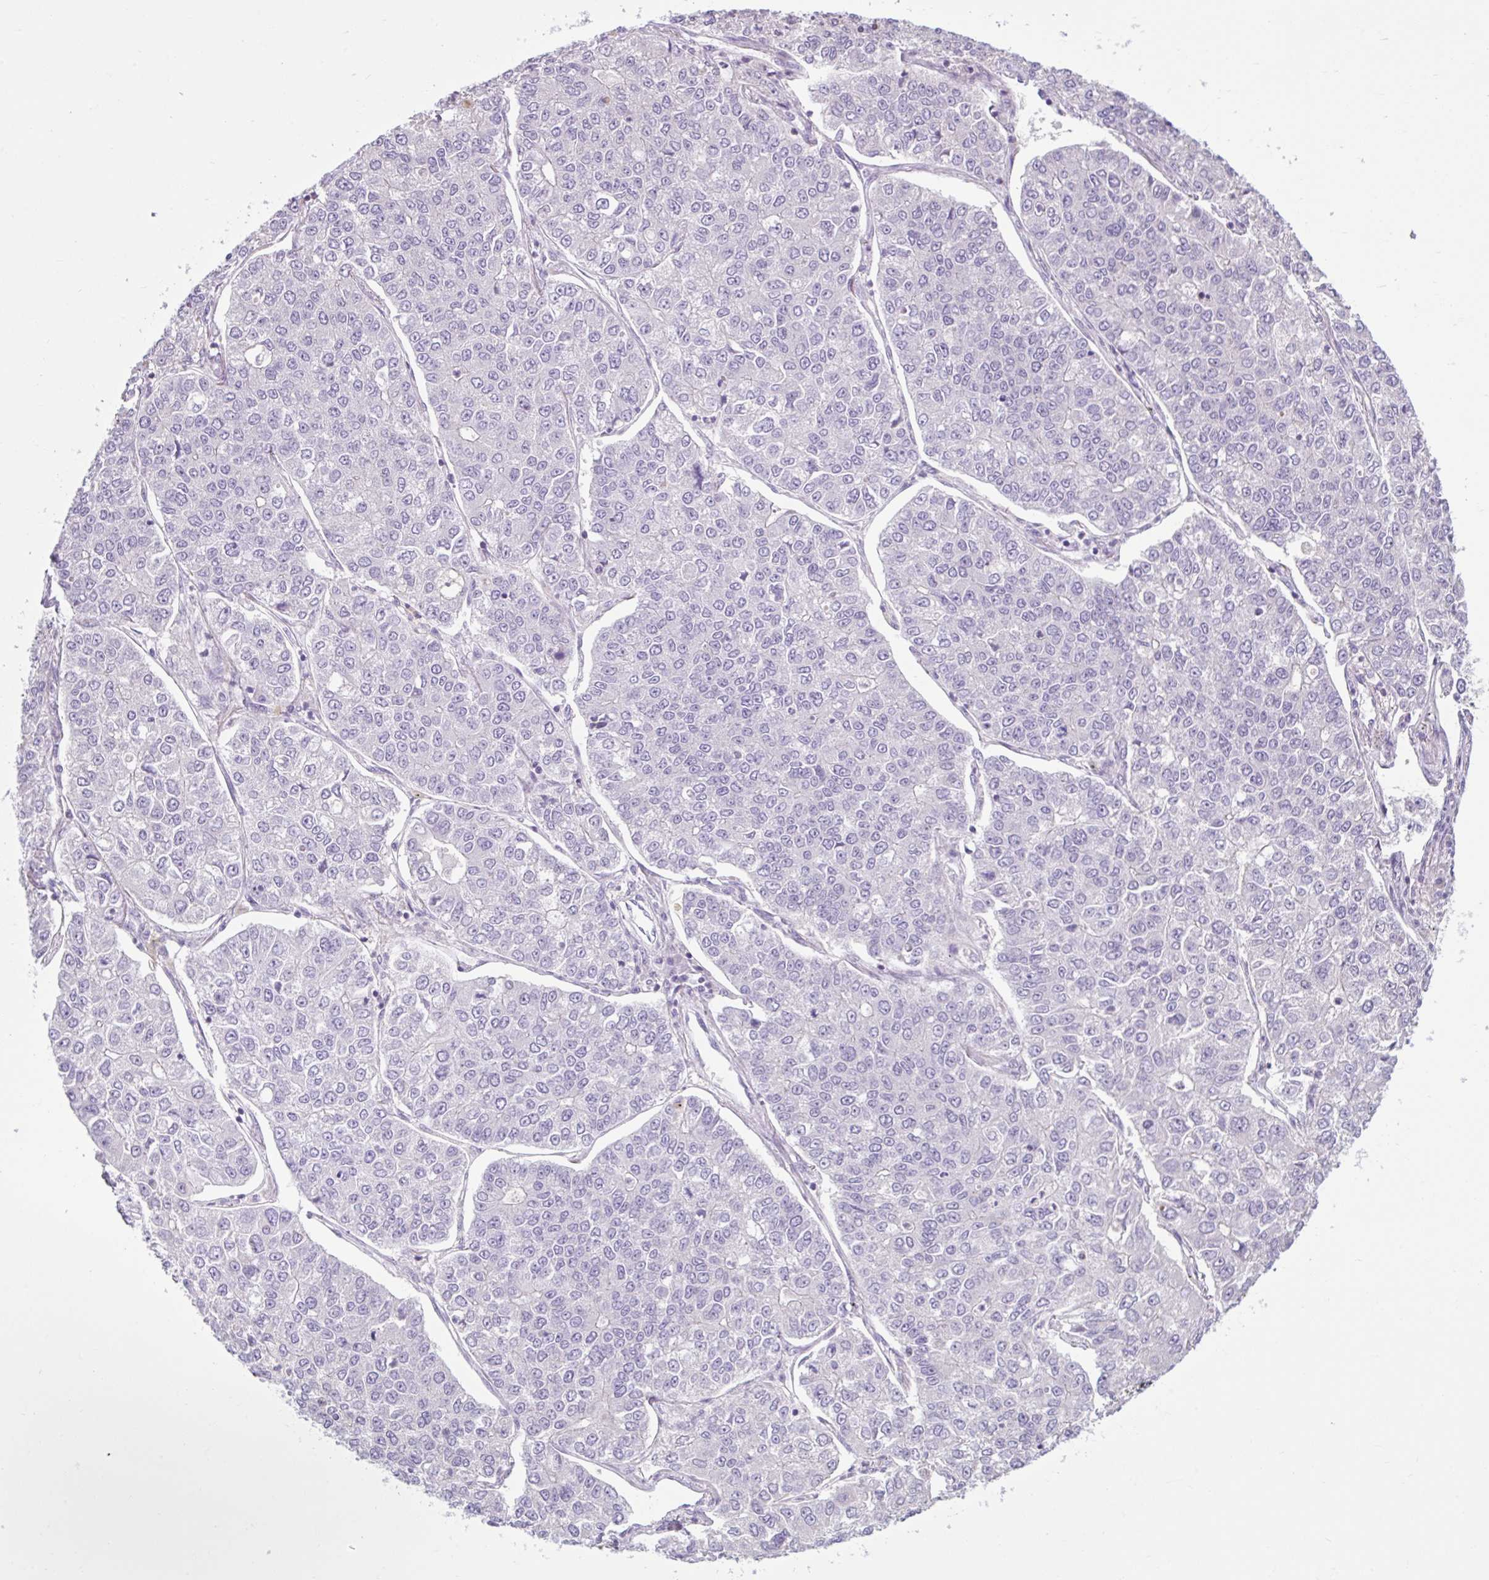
{"staining": {"intensity": "negative", "quantity": "none", "location": "none"}, "tissue": "lung cancer", "cell_type": "Tumor cells", "image_type": "cancer", "snomed": [{"axis": "morphology", "description": "Adenocarcinoma, NOS"}, {"axis": "topography", "description": "Lung"}], "caption": "High magnification brightfield microscopy of lung adenocarcinoma stained with DAB (brown) and counterstained with hematoxylin (blue): tumor cells show no significant staining.", "gene": "CDH19", "patient": {"sex": "male", "age": 49}}